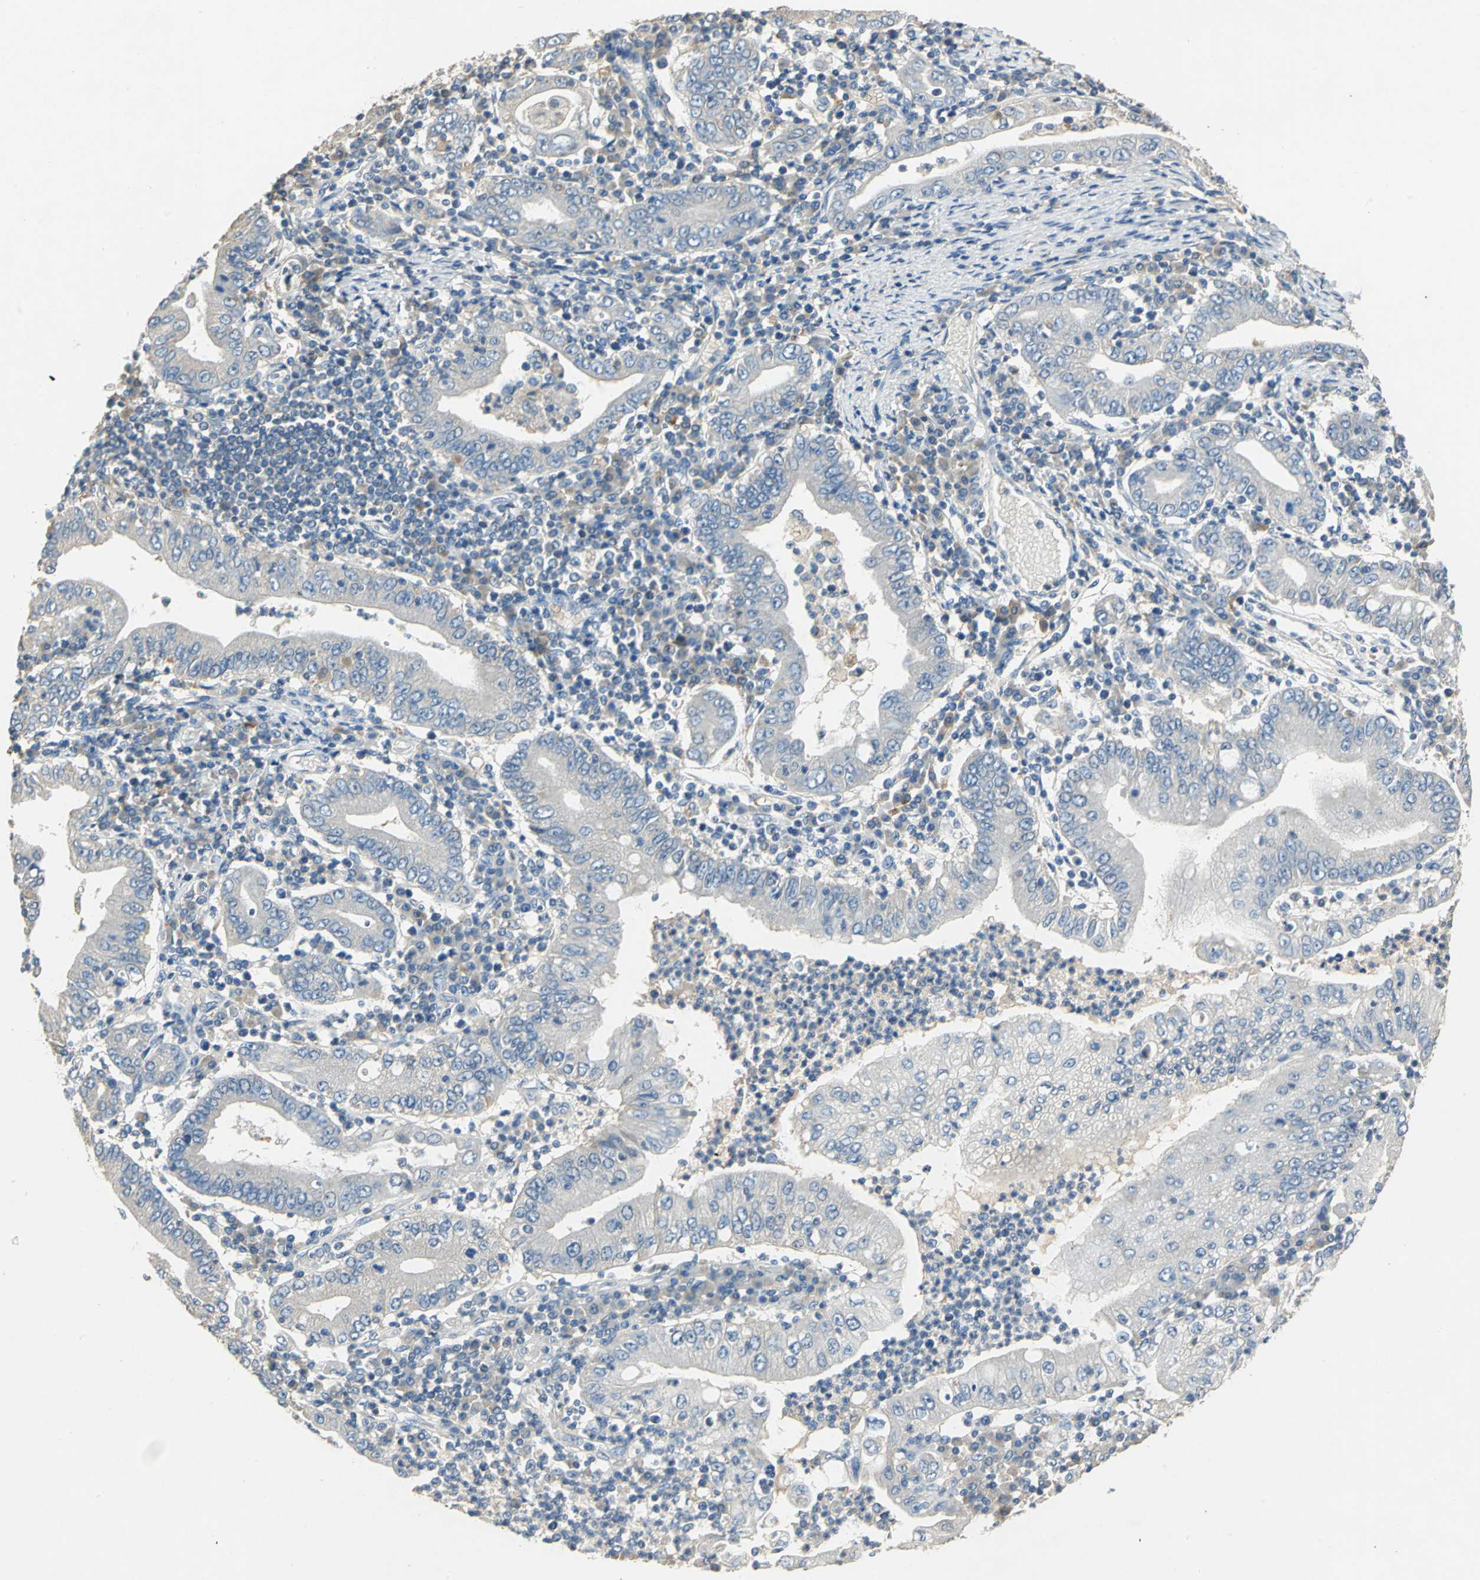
{"staining": {"intensity": "weak", "quantity": ">75%", "location": "cytoplasmic/membranous"}, "tissue": "stomach cancer", "cell_type": "Tumor cells", "image_type": "cancer", "snomed": [{"axis": "morphology", "description": "Normal tissue, NOS"}, {"axis": "morphology", "description": "Adenocarcinoma, NOS"}, {"axis": "topography", "description": "Esophagus"}, {"axis": "topography", "description": "Stomach, upper"}, {"axis": "topography", "description": "Peripheral nerve tissue"}], "caption": "Tumor cells demonstrate low levels of weak cytoplasmic/membranous expression in approximately >75% of cells in stomach adenocarcinoma.", "gene": "ADAMTS5", "patient": {"sex": "male", "age": 62}}